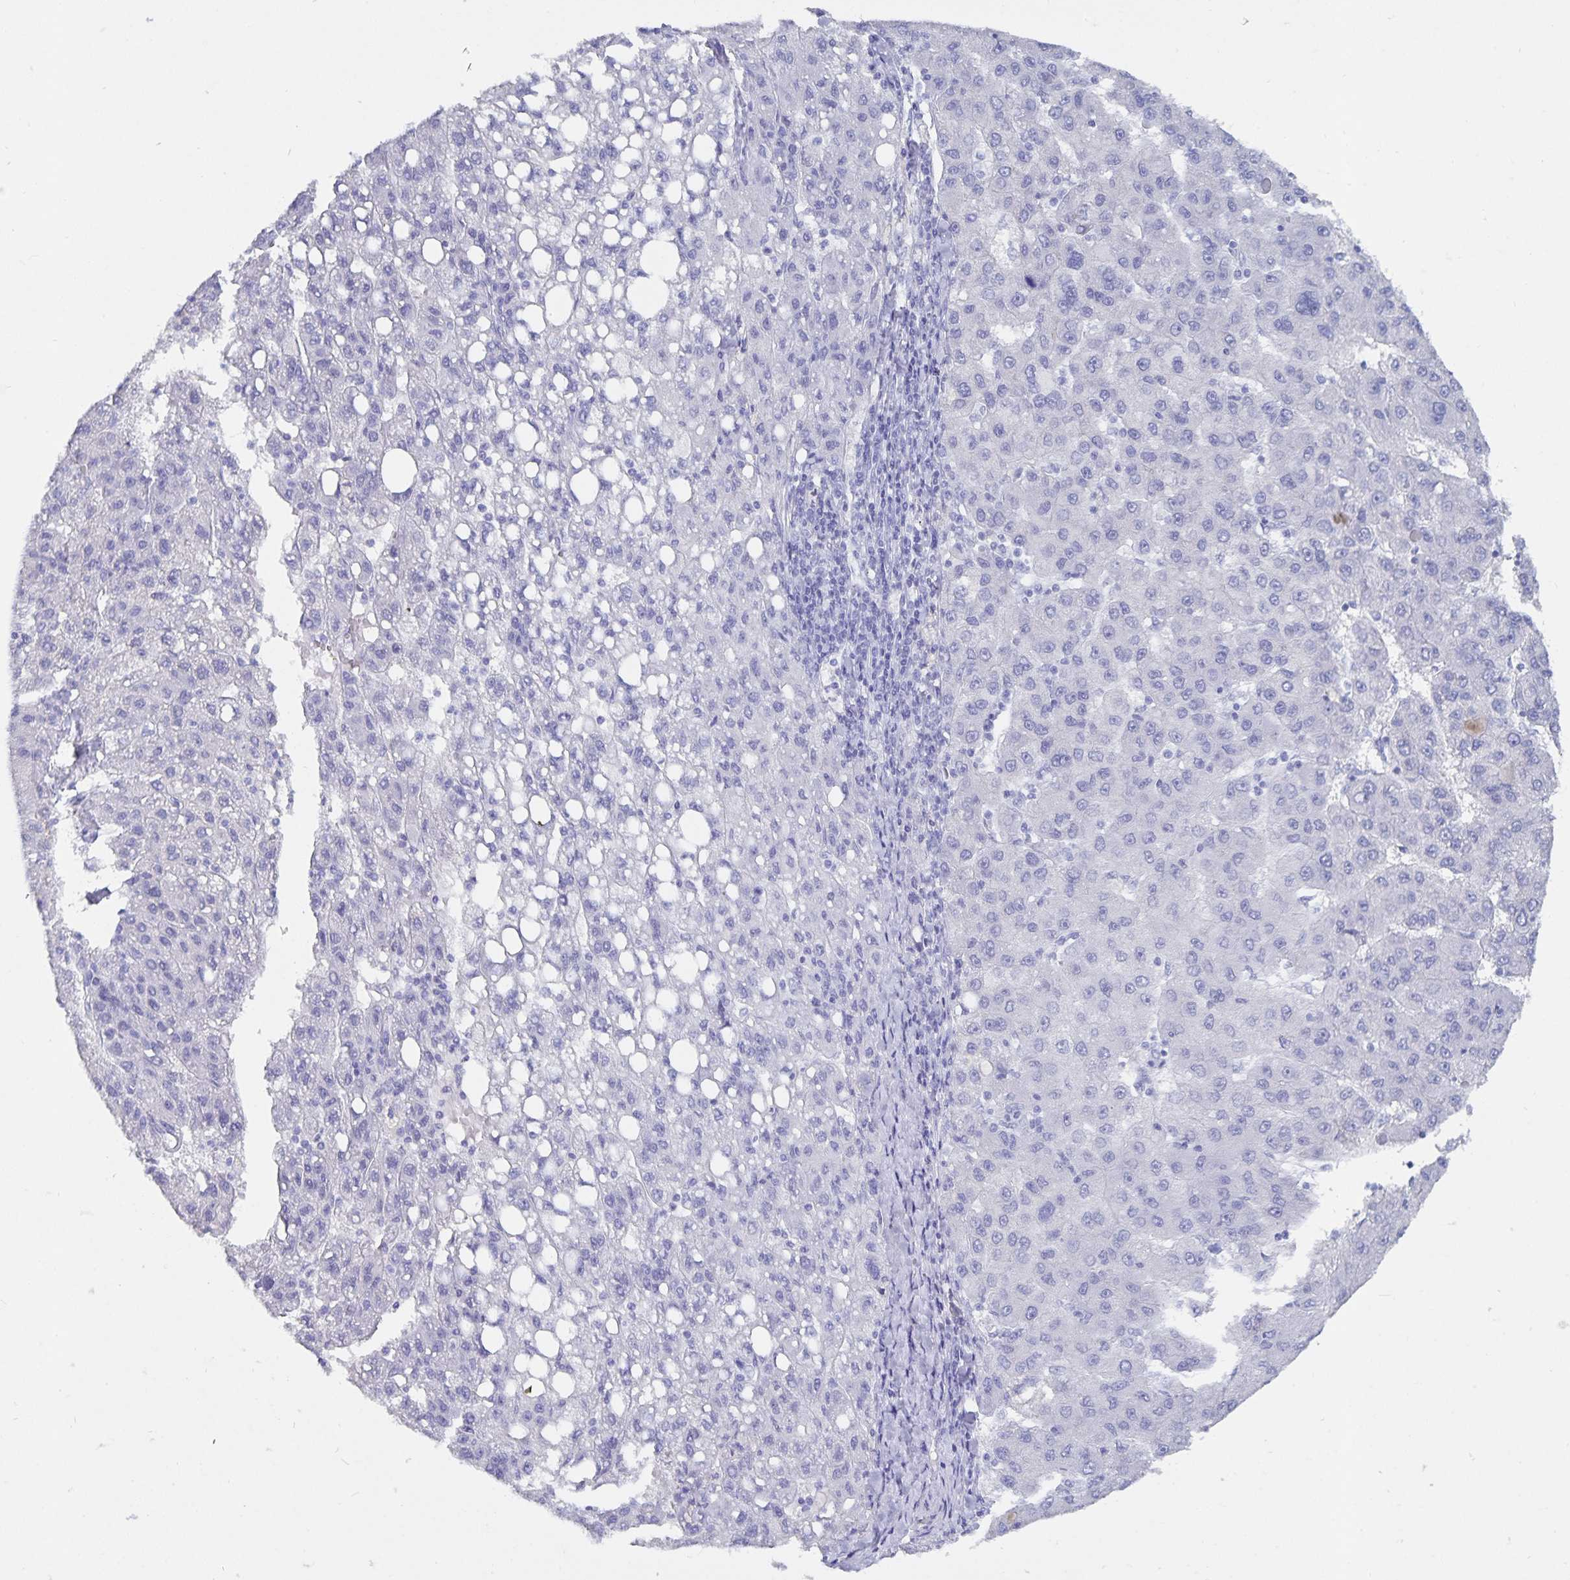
{"staining": {"intensity": "negative", "quantity": "none", "location": "none"}, "tissue": "liver cancer", "cell_type": "Tumor cells", "image_type": "cancer", "snomed": [{"axis": "morphology", "description": "Carcinoma, Hepatocellular, NOS"}, {"axis": "topography", "description": "Liver"}], "caption": "This image is of liver cancer stained with IHC to label a protein in brown with the nuclei are counter-stained blue. There is no staining in tumor cells. Brightfield microscopy of IHC stained with DAB (brown) and hematoxylin (blue), captured at high magnification.", "gene": "C19orf73", "patient": {"sex": "female", "age": 82}}